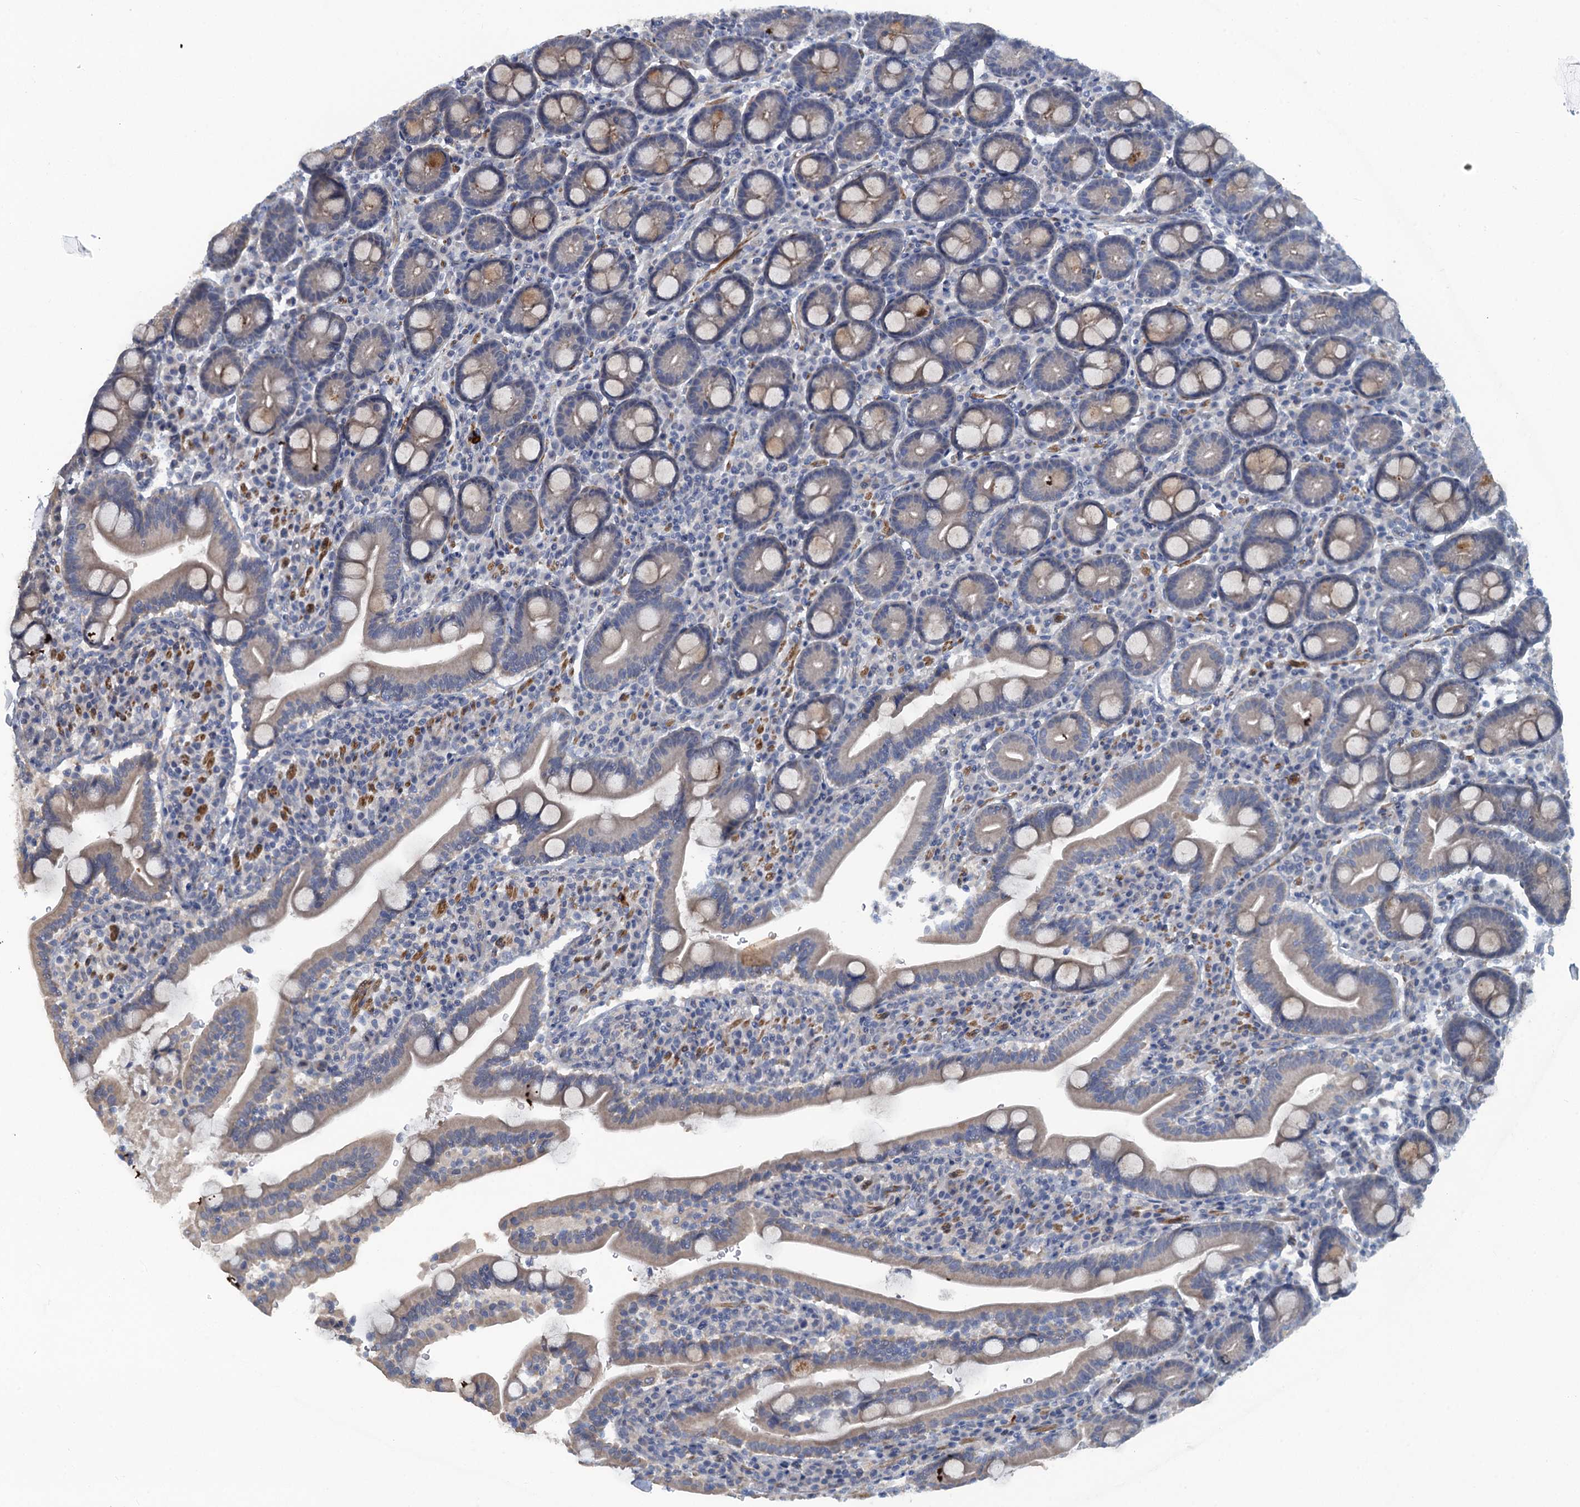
{"staining": {"intensity": "weak", "quantity": "25%-75%", "location": "cytoplasmic/membranous"}, "tissue": "duodenum", "cell_type": "Glandular cells", "image_type": "normal", "snomed": [{"axis": "morphology", "description": "Normal tissue, NOS"}, {"axis": "topography", "description": "Duodenum"}], "caption": "Benign duodenum displays weak cytoplasmic/membranous staining in about 25%-75% of glandular cells, visualized by immunohistochemistry. (IHC, brightfield microscopy, high magnification).", "gene": "MYO16", "patient": {"sex": "male", "age": 35}}